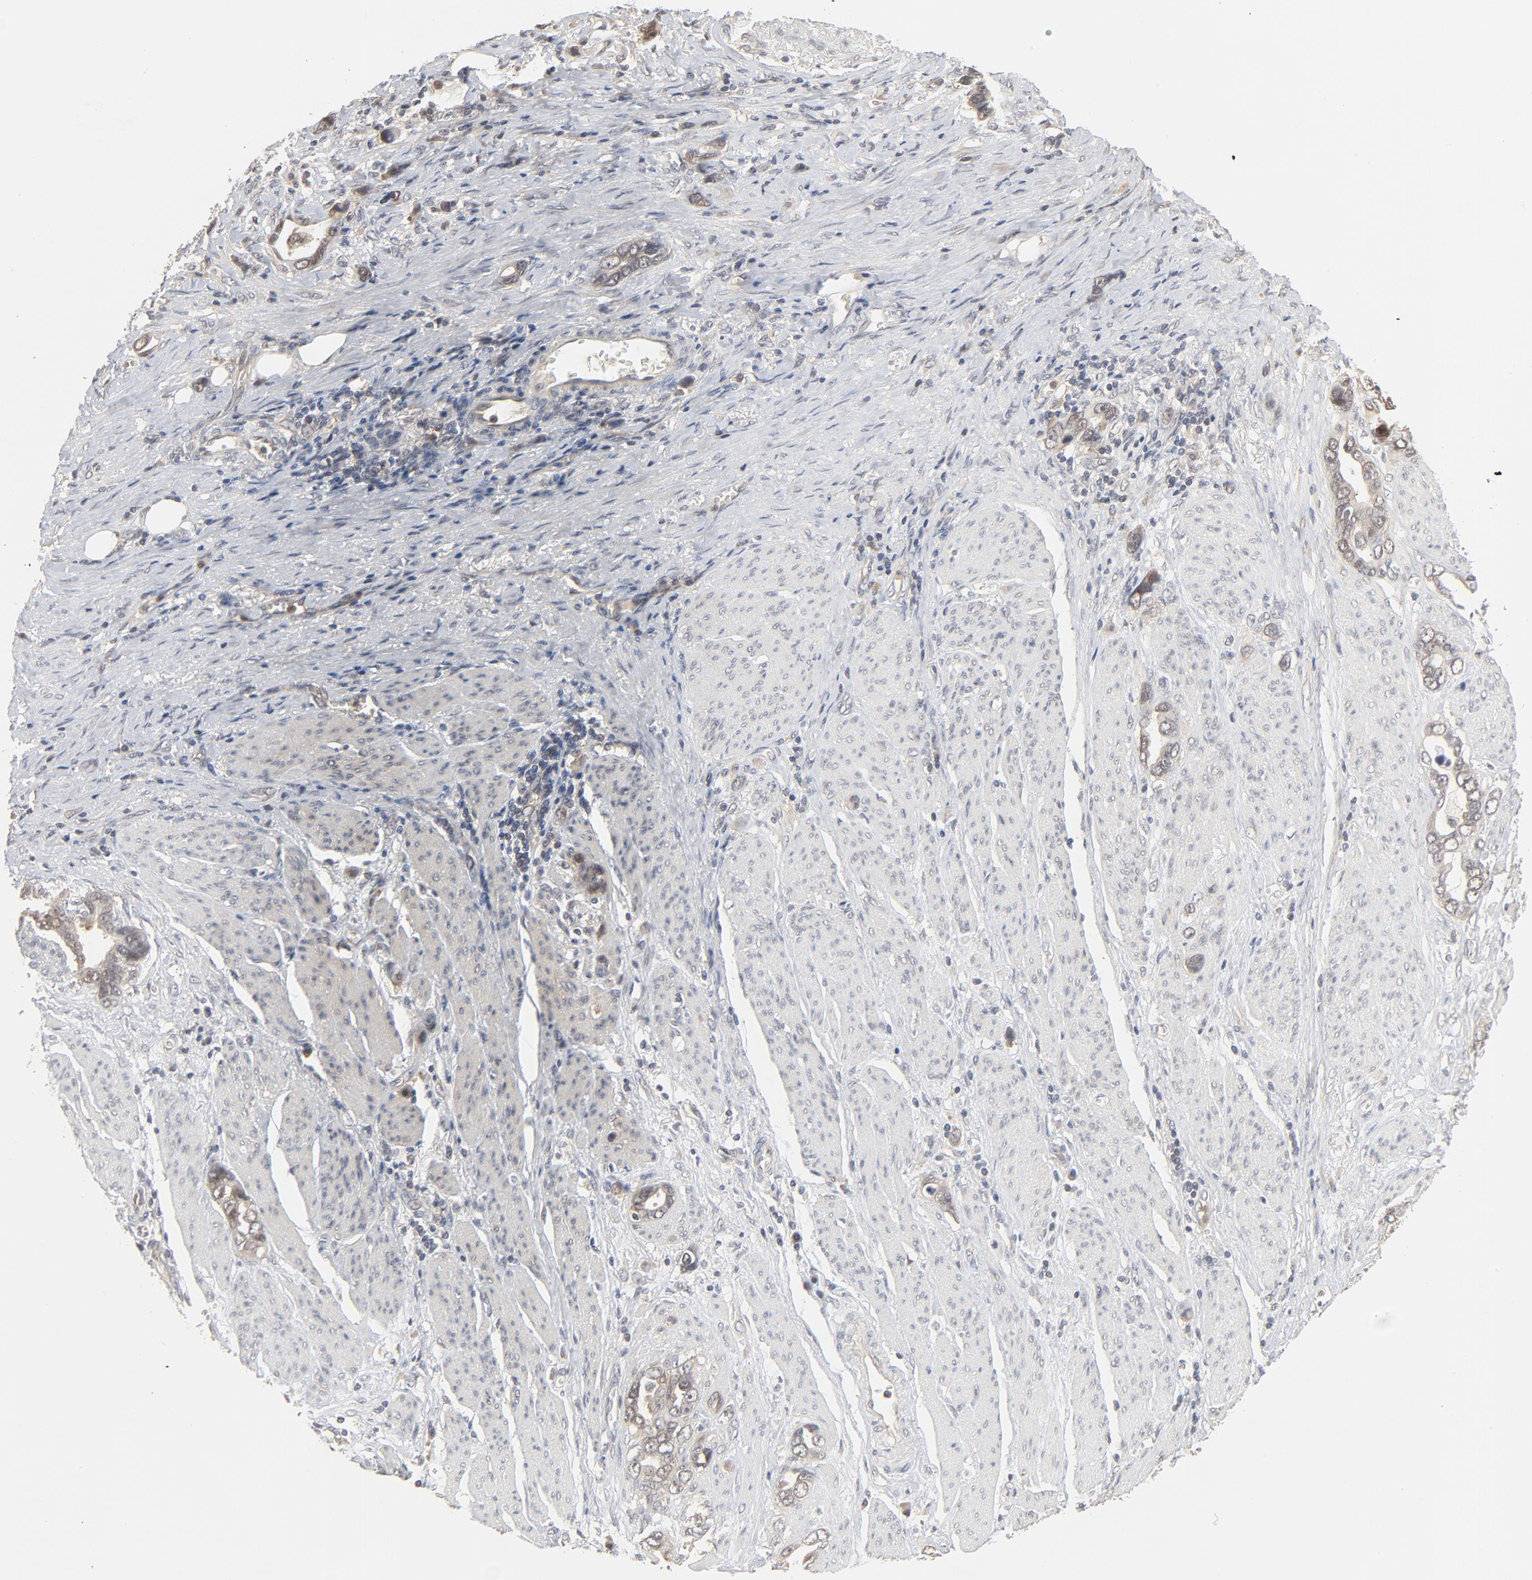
{"staining": {"intensity": "weak", "quantity": ">75%", "location": "cytoplasmic/membranous,nuclear"}, "tissue": "stomach cancer", "cell_type": "Tumor cells", "image_type": "cancer", "snomed": [{"axis": "morphology", "description": "Adenocarcinoma, NOS"}, {"axis": "topography", "description": "Stomach"}], "caption": "A brown stain labels weak cytoplasmic/membranous and nuclear positivity of a protein in human stomach cancer (adenocarcinoma) tumor cells.", "gene": "NEDD8", "patient": {"sex": "male", "age": 78}}